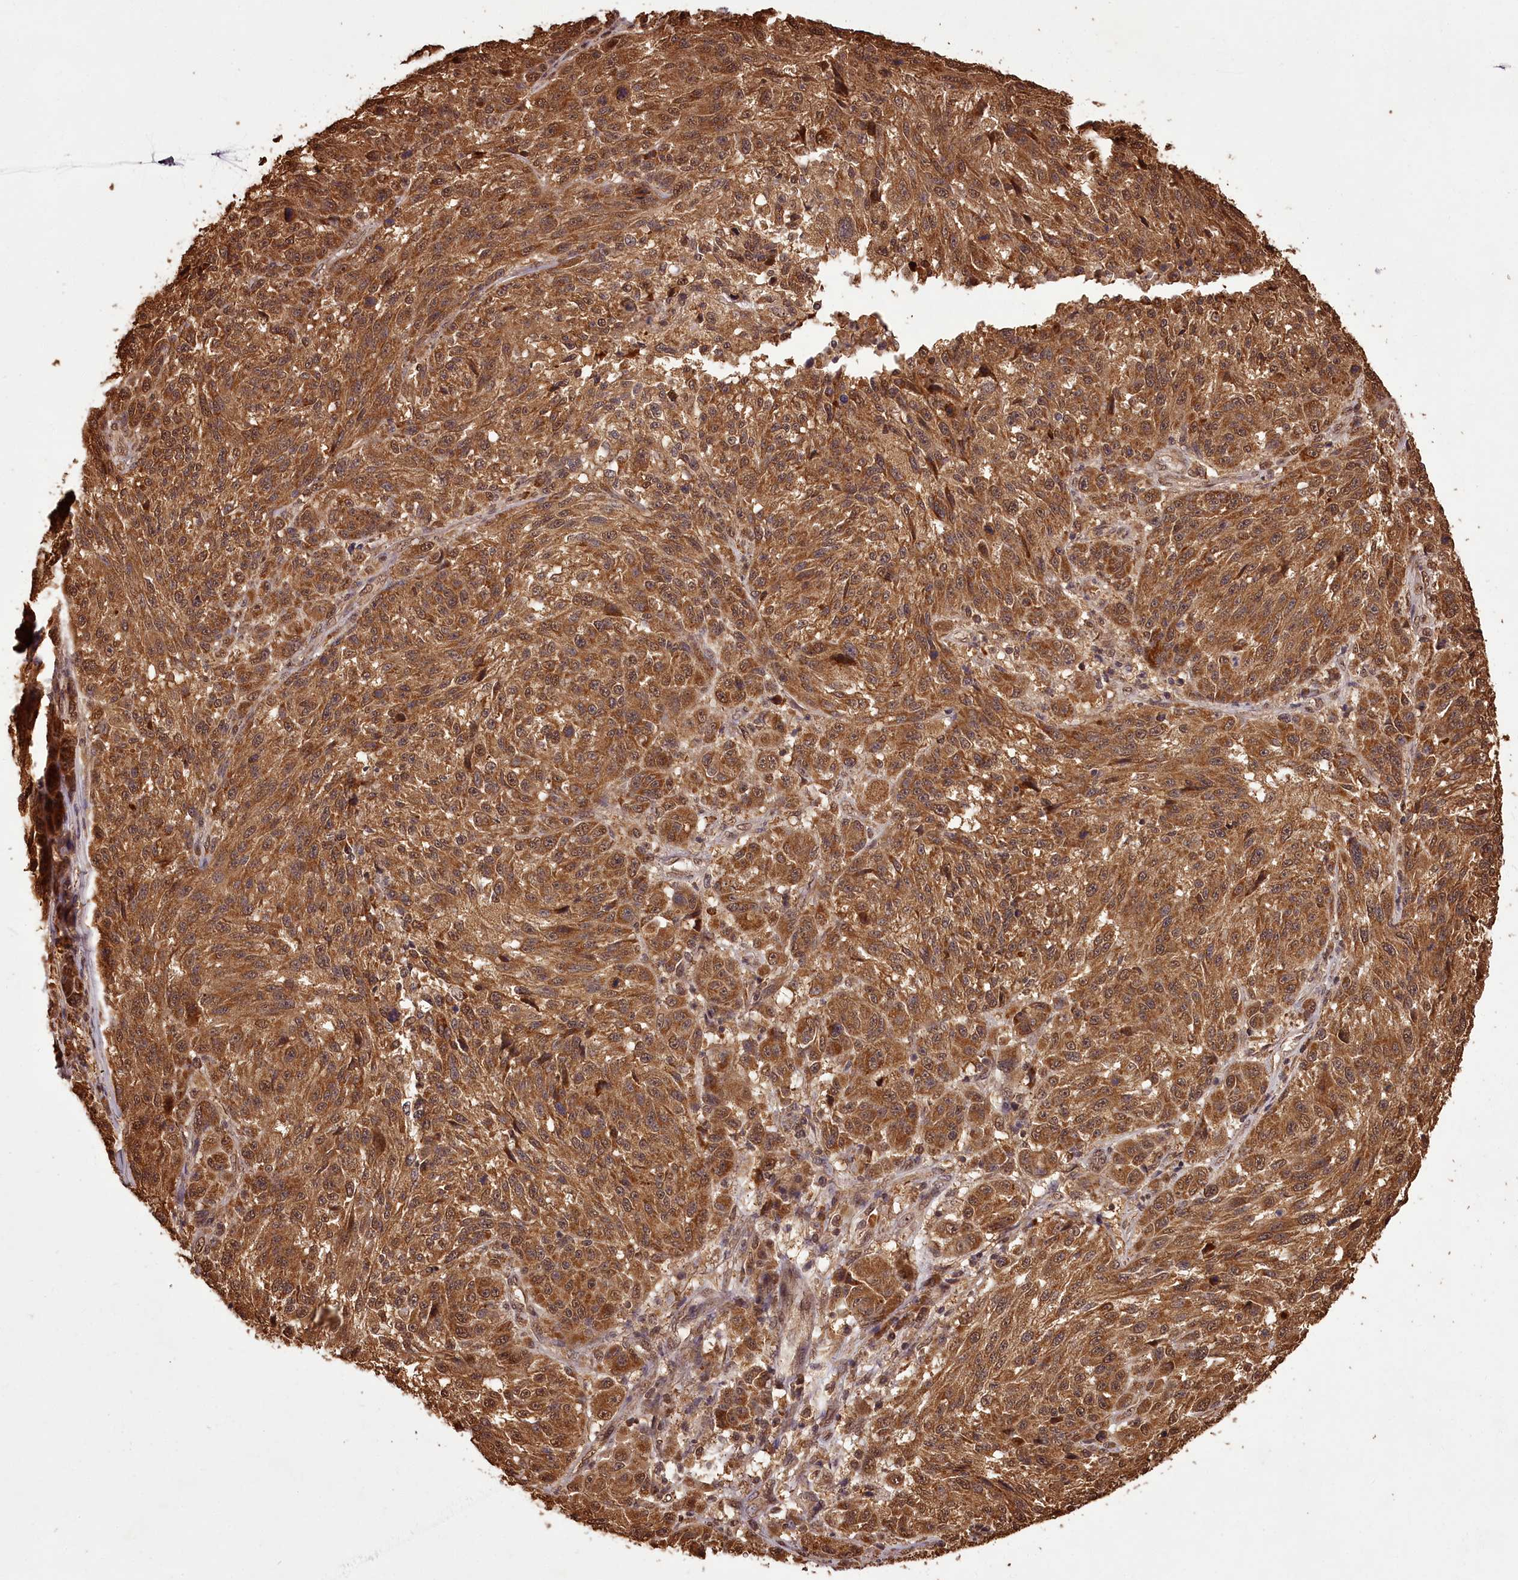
{"staining": {"intensity": "moderate", "quantity": ">75%", "location": "cytoplasmic/membranous"}, "tissue": "melanoma", "cell_type": "Tumor cells", "image_type": "cancer", "snomed": [{"axis": "morphology", "description": "Malignant melanoma, NOS"}, {"axis": "topography", "description": "Skin"}], "caption": "Immunohistochemical staining of melanoma shows medium levels of moderate cytoplasmic/membranous positivity in about >75% of tumor cells.", "gene": "NPRL2", "patient": {"sex": "male", "age": 53}}